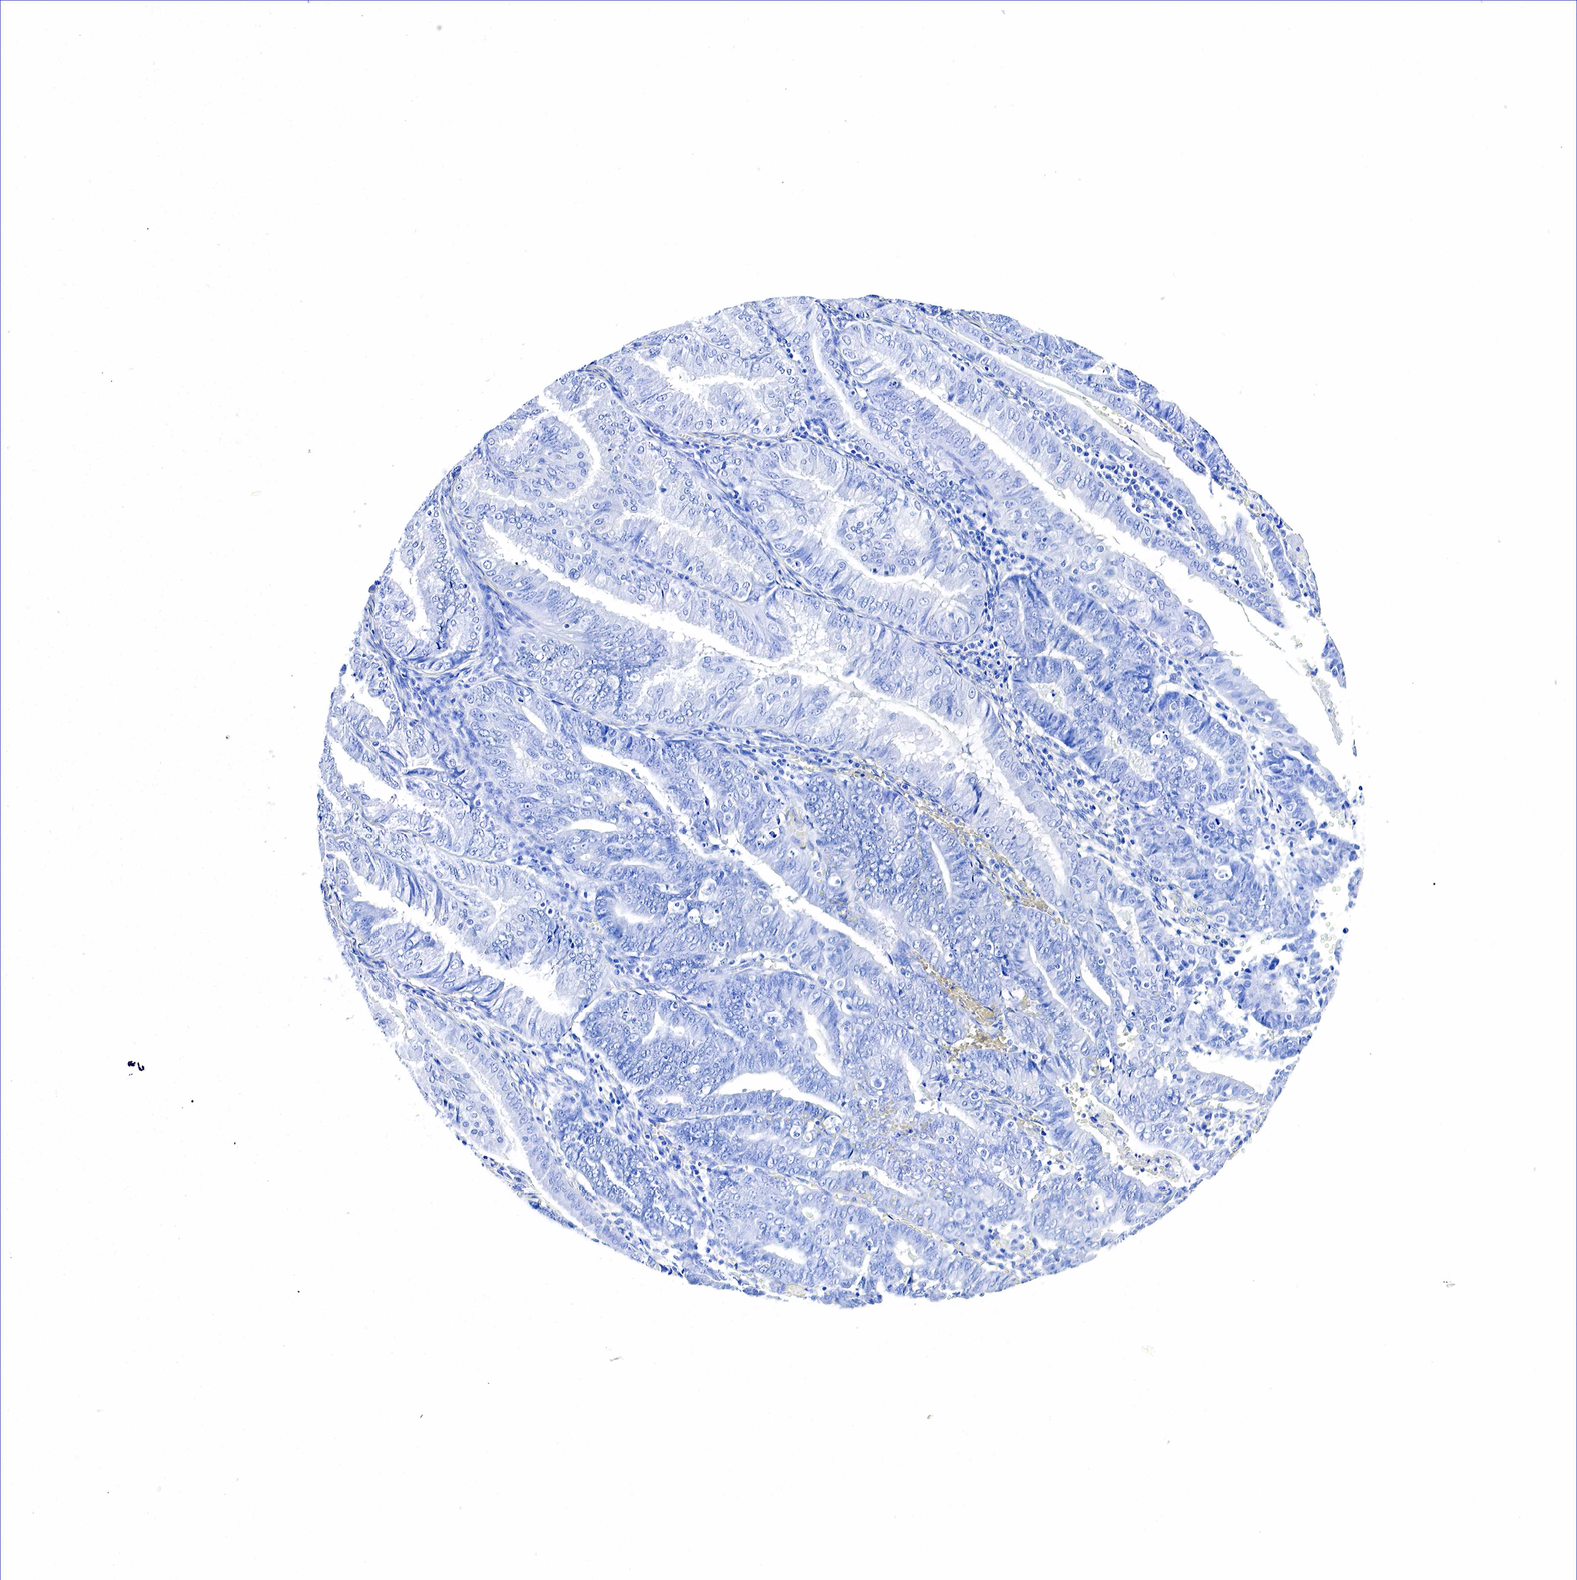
{"staining": {"intensity": "negative", "quantity": "none", "location": "none"}, "tissue": "endometrial cancer", "cell_type": "Tumor cells", "image_type": "cancer", "snomed": [{"axis": "morphology", "description": "Adenocarcinoma, NOS"}, {"axis": "topography", "description": "Endometrium"}], "caption": "This is a photomicrograph of IHC staining of endometrial cancer, which shows no staining in tumor cells.", "gene": "ACP3", "patient": {"sex": "female", "age": 66}}